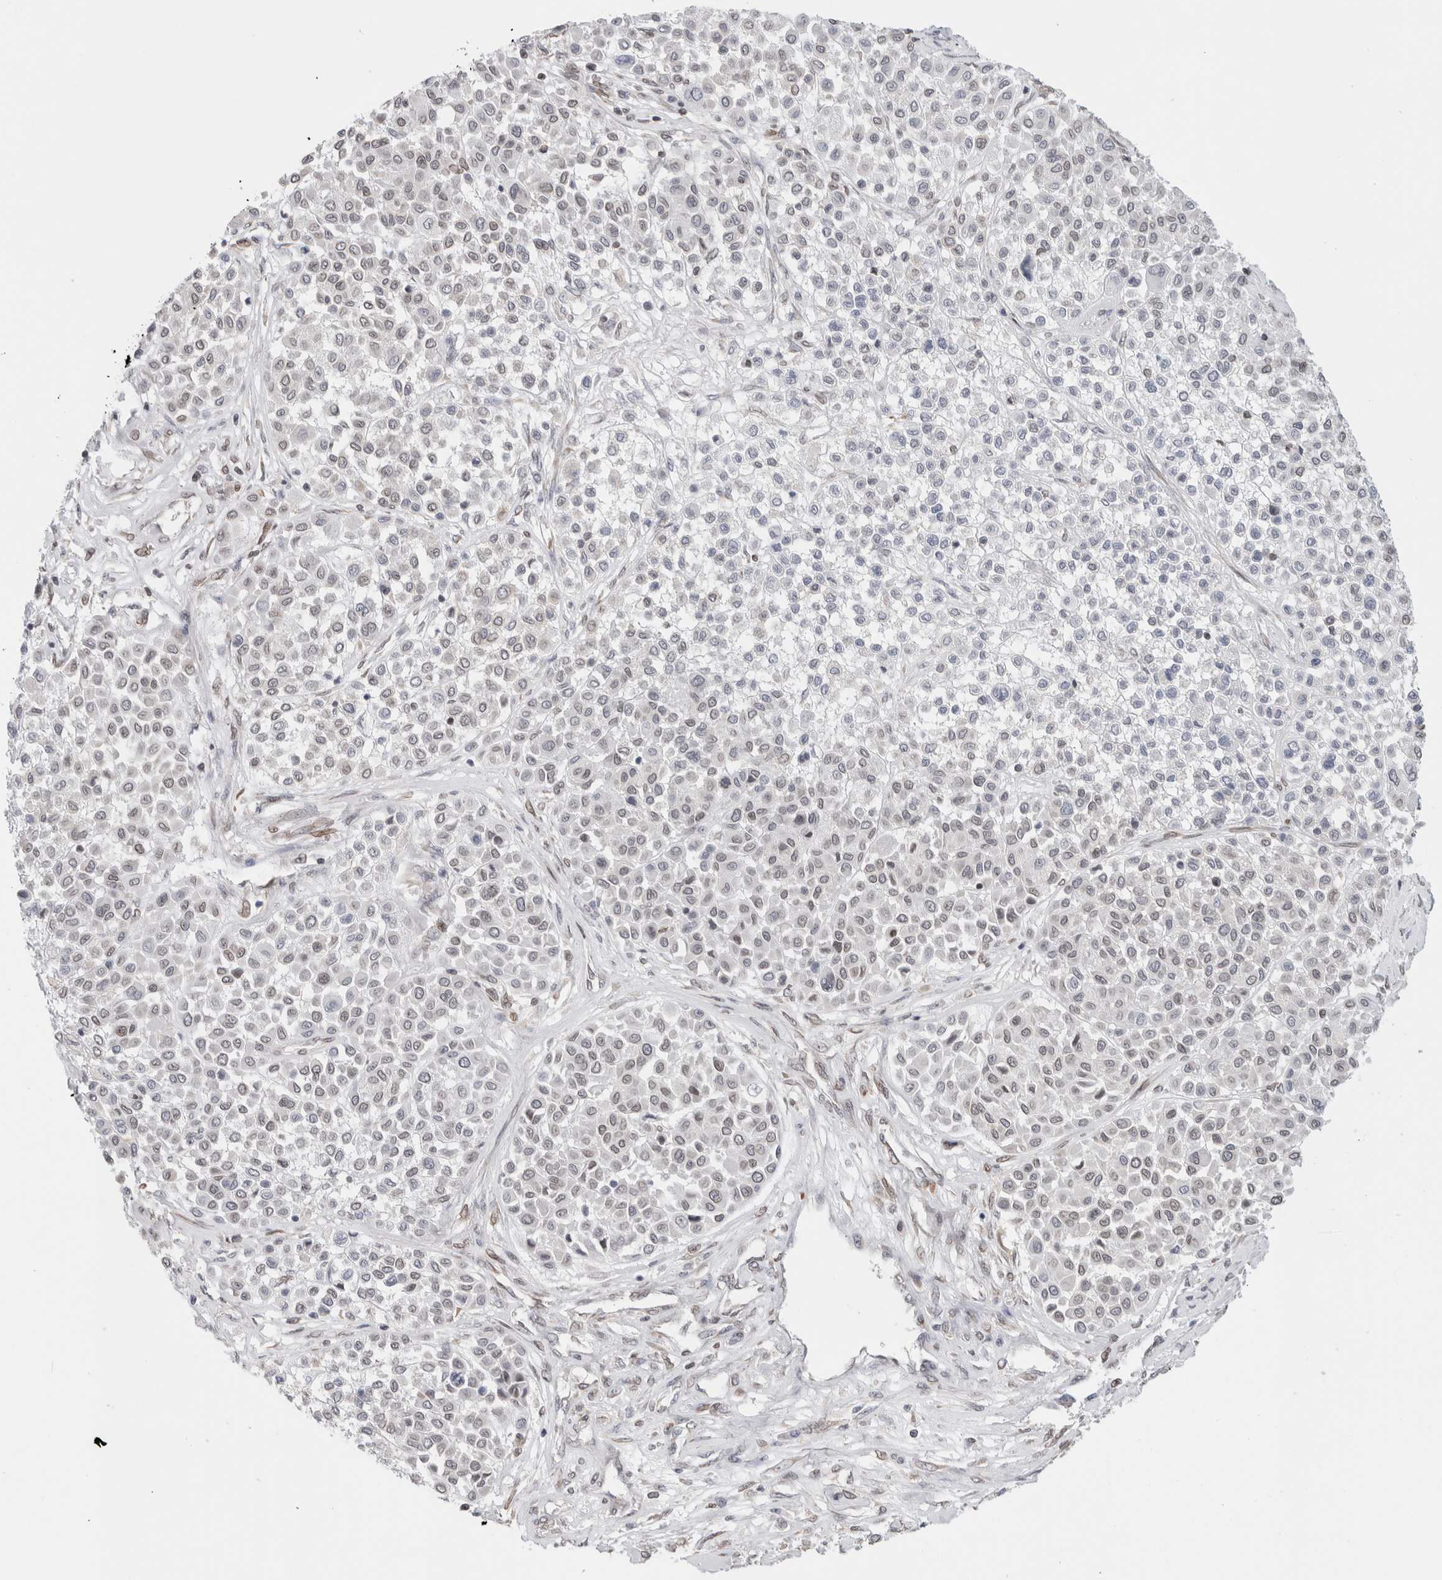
{"staining": {"intensity": "weak", "quantity": "<25%", "location": "cytoplasmic/membranous,nuclear"}, "tissue": "melanoma", "cell_type": "Tumor cells", "image_type": "cancer", "snomed": [{"axis": "morphology", "description": "Malignant melanoma, Metastatic site"}, {"axis": "topography", "description": "Soft tissue"}], "caption": "Tumor cells are negative for brown protein staining in melanoma.", "gene": "RBMX2", "patient": {"sex": "male", "age": 41}}